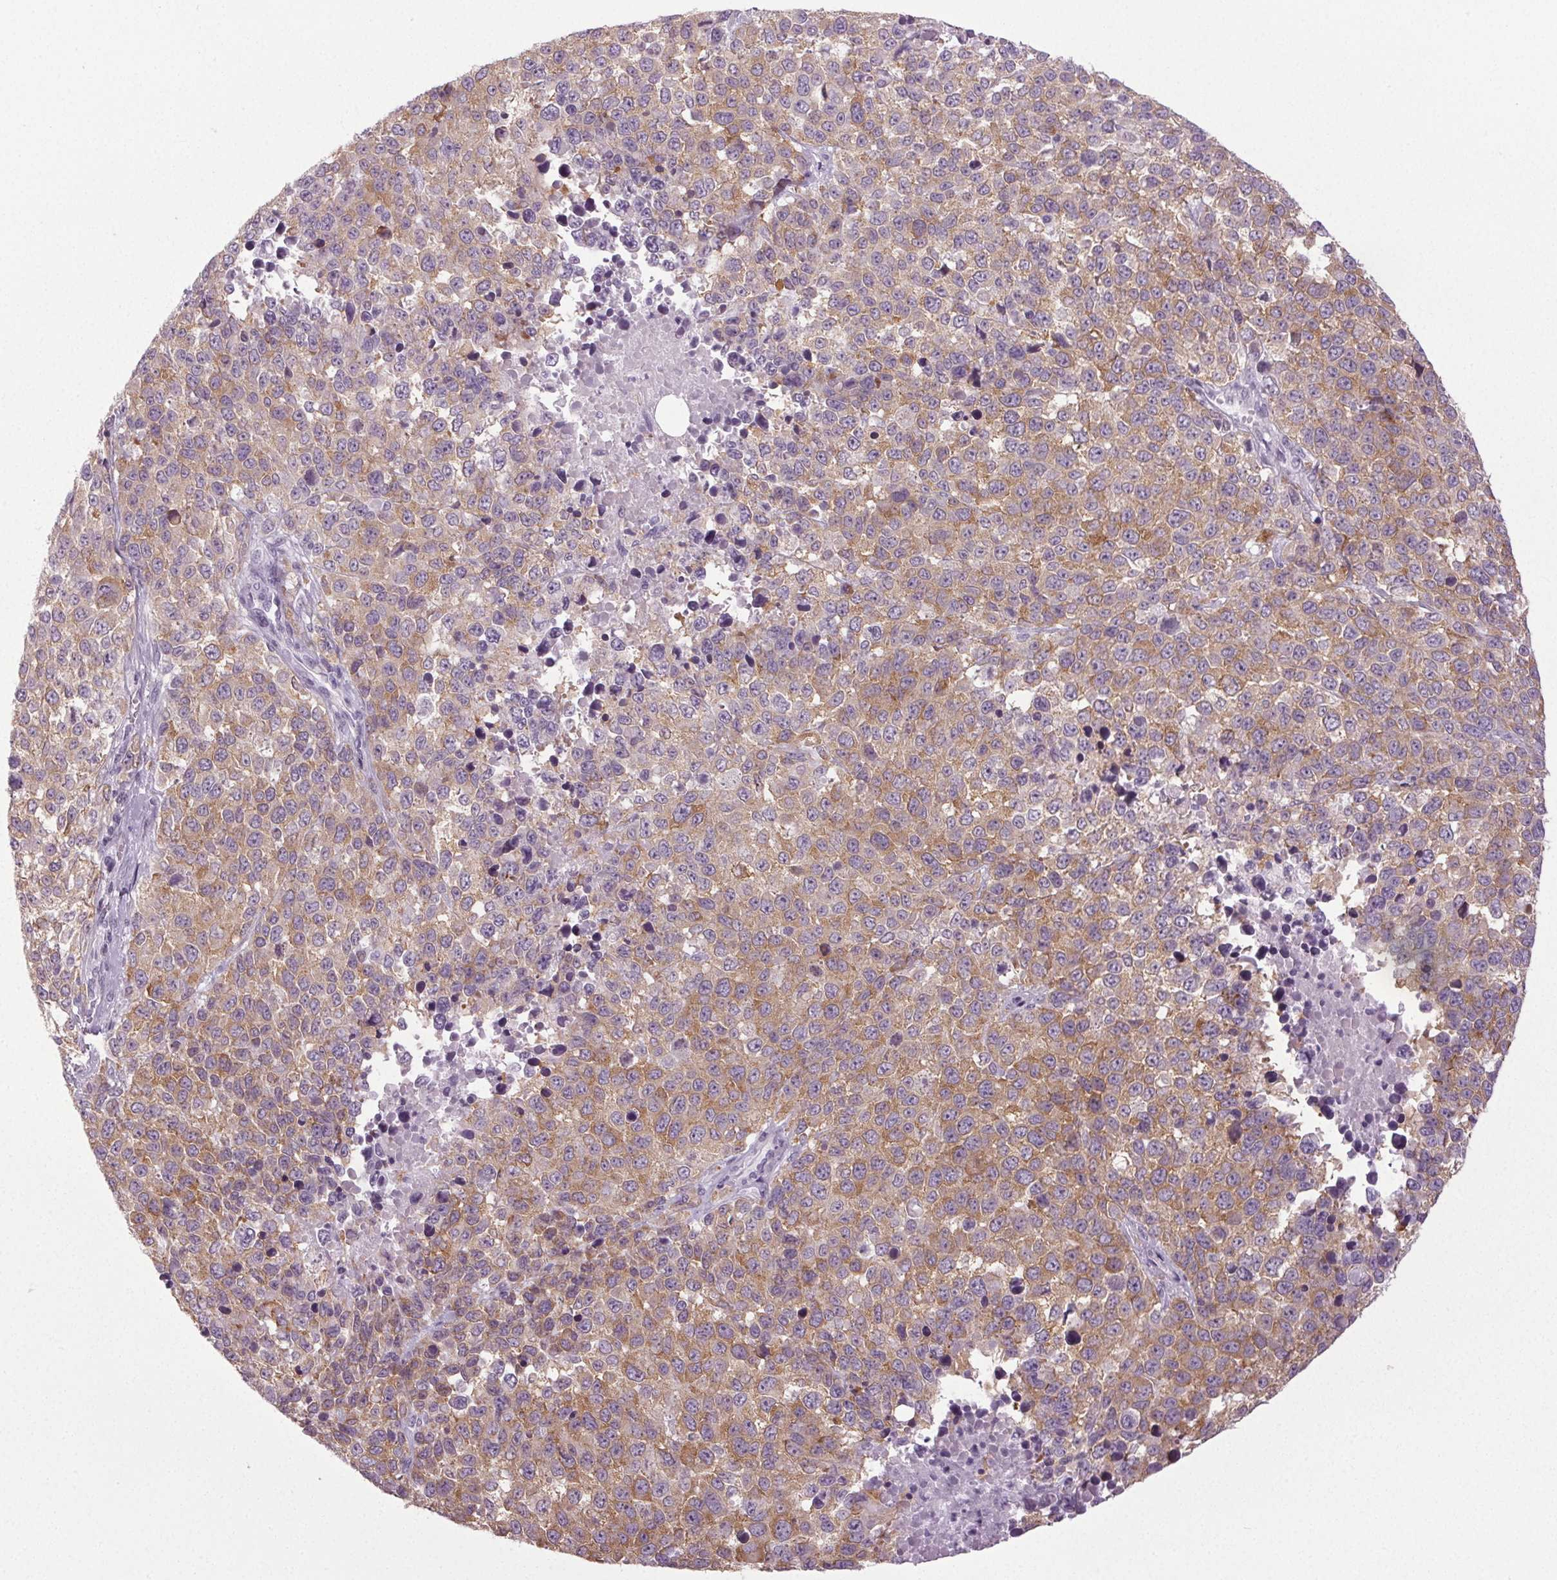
{"staining": {"intensity": "moderate", "quantity": "25%-75%", "location": "cytoplasmic/membranous"}, "tissue": "melanoma", "cell_type": "Tumor cells", "image_type": "cancer", "snomed": [{"axis": "morphology", "description": "Malignant melanoma, Metastatic site"}, {"axis": "topography", "description": "Skin"}], "caption": "Immunohistochemistry (IHC) micrograph of neoplastic tissue: melanoma stained using immunohistochemistry reveals medium levels of moderate protein expression localized specifically in the cytoplasmic/membranous of tumor cells, appearing as a cytoplasmic/membranous brown color.", "gene": "IGF2BP1", "patient": {"sex": "male", "age": 84}}